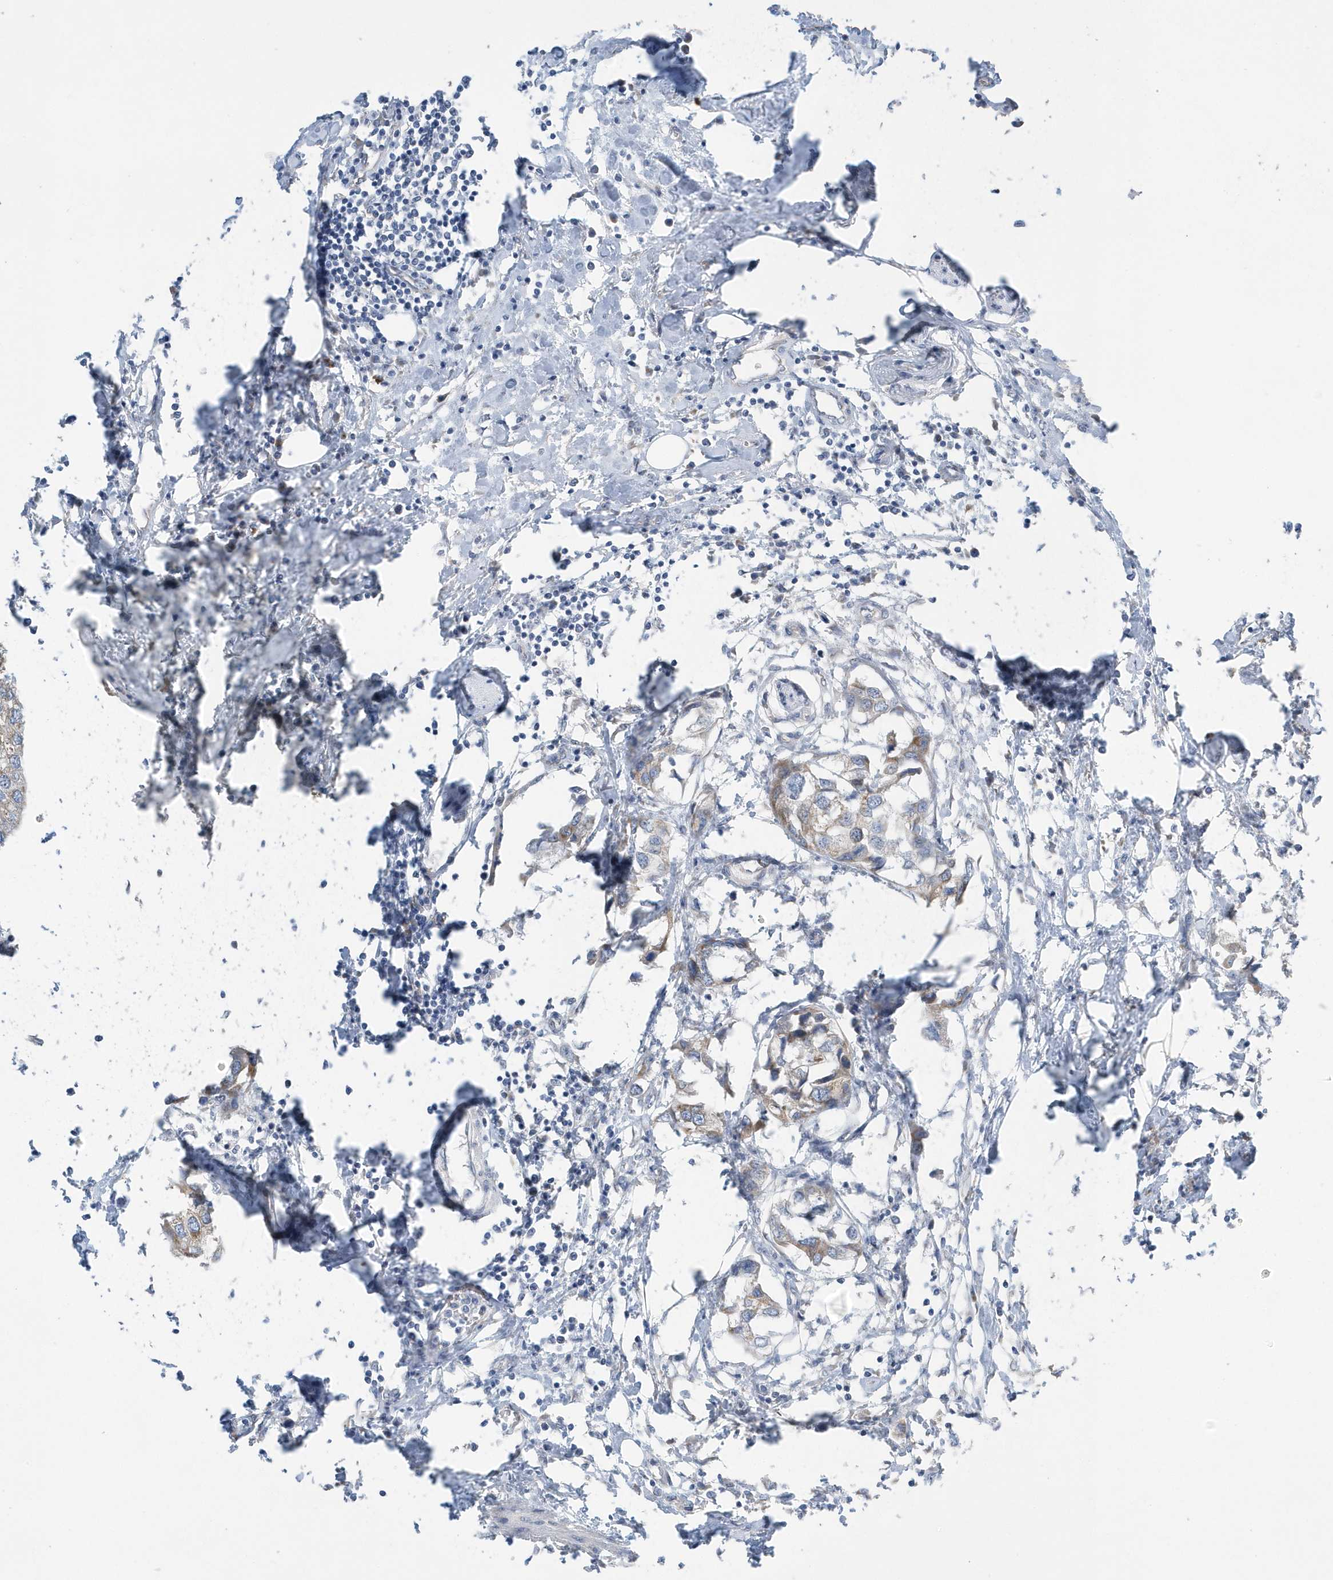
{"staining": {"intensity": "weak", "quantity": "25%-75%", "location": "cytoplasmic/membranous"}, "tissue": "urothelial cancer", "cell_type": "Tumor cells", "image_type": "cancer", "snomed": [{"axis": "morphology", "description": "Urothelial carcinoma, High grade"}, {"axis": "topography", "description": "Urinary bladder"}], "caption": "The photomicrograph shows immunohistochemical staining of urothelial cancer. There is weak cytoplasmic/membranous expression is seen in about 25%-75% of tumor cells. (DAB IHC with brightfield microscopy, high magnification).", "gene": "SPATA5", "patient": {"sex": "male", "age": 64}}